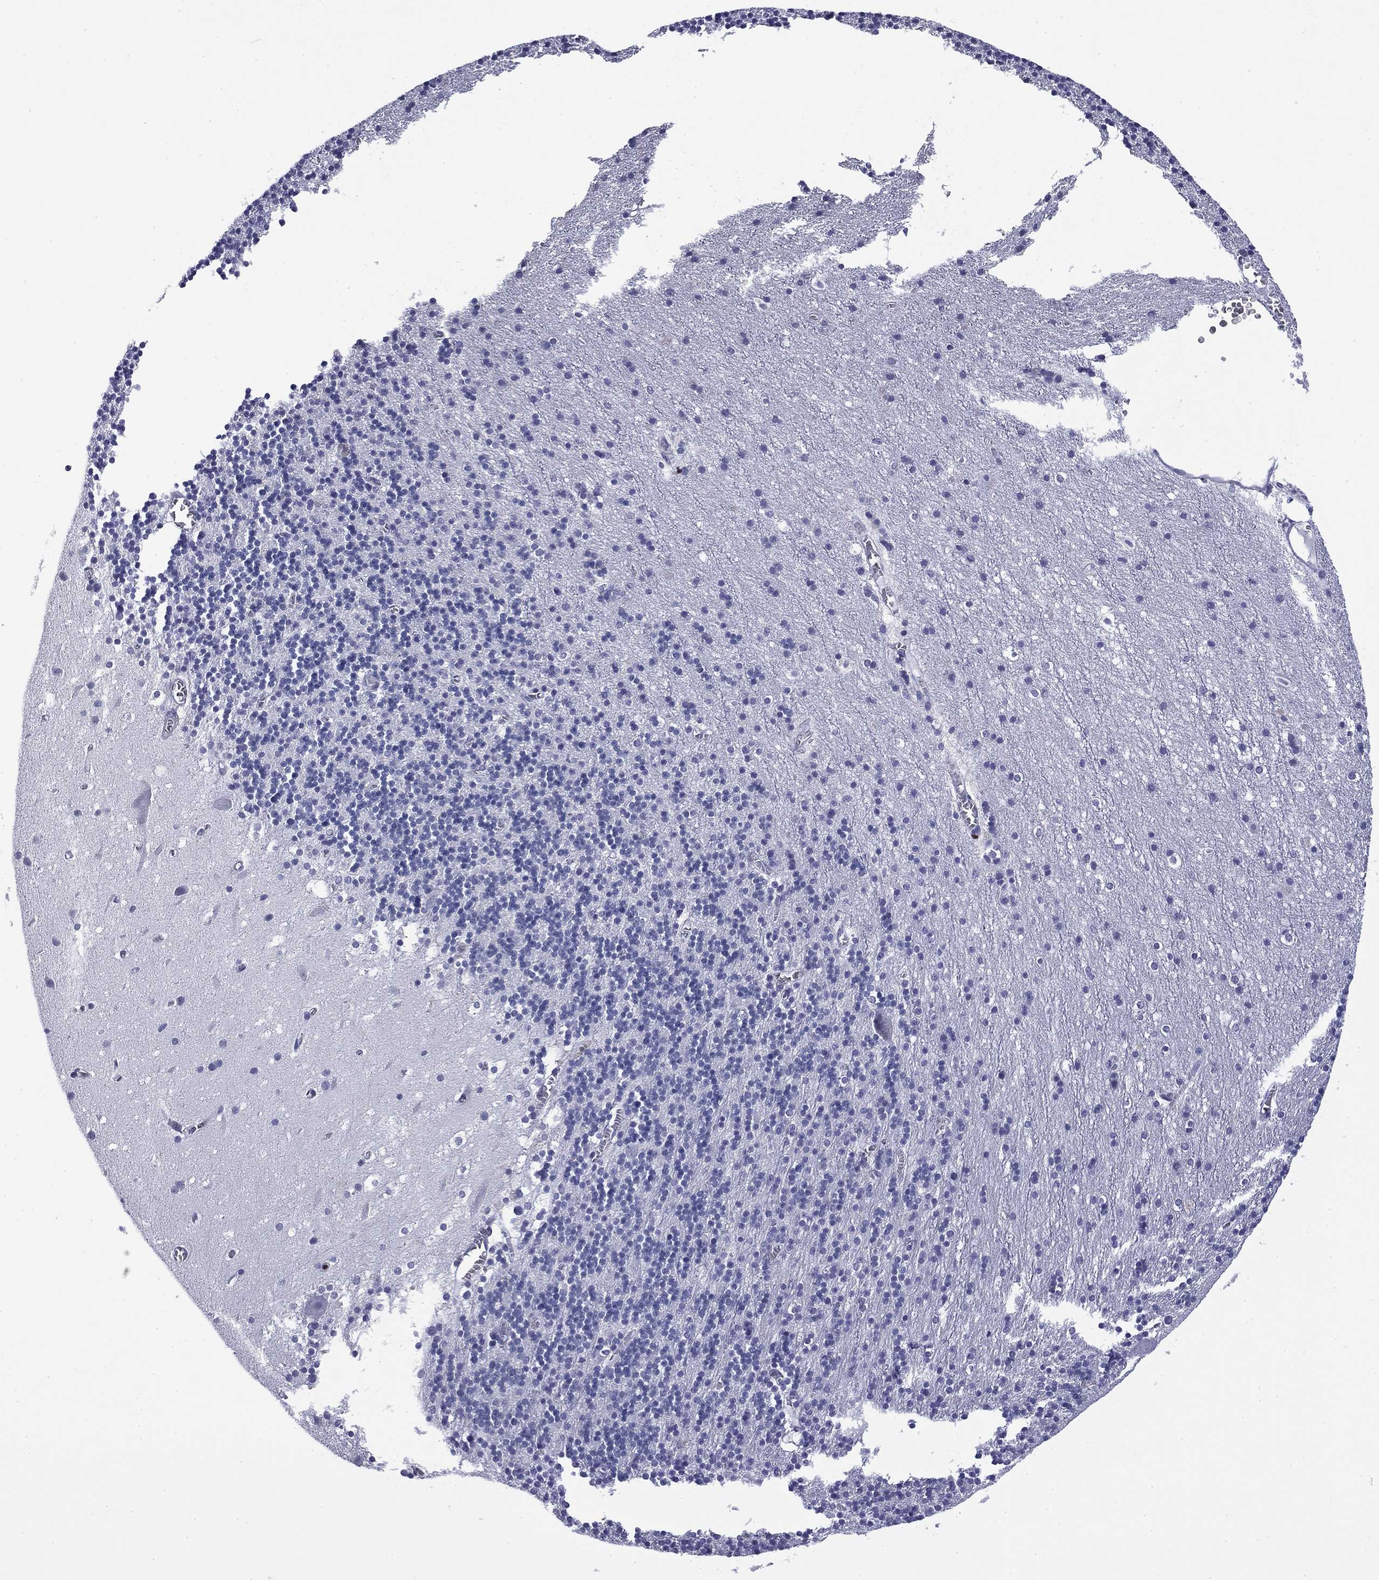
{"staining": {"intensity": "negative", "quantity": "none", "location": "none"}, "tissue": "cerebellum", "cell_type": "Cells in granular layer", "image_type": "normal", "snomed": [{"axis": "morphology", "description": "Normal tissue, NOS"}, {"axis": "topography", "description": "Cerebellum"}], "caption": "This is an immunohistochemistry histopathology image of unremarkable cerebellum. There is no positivity in cells in granular layer.", "gene": "IKZF3", "patient": {"sex": "male", "age": 70}}